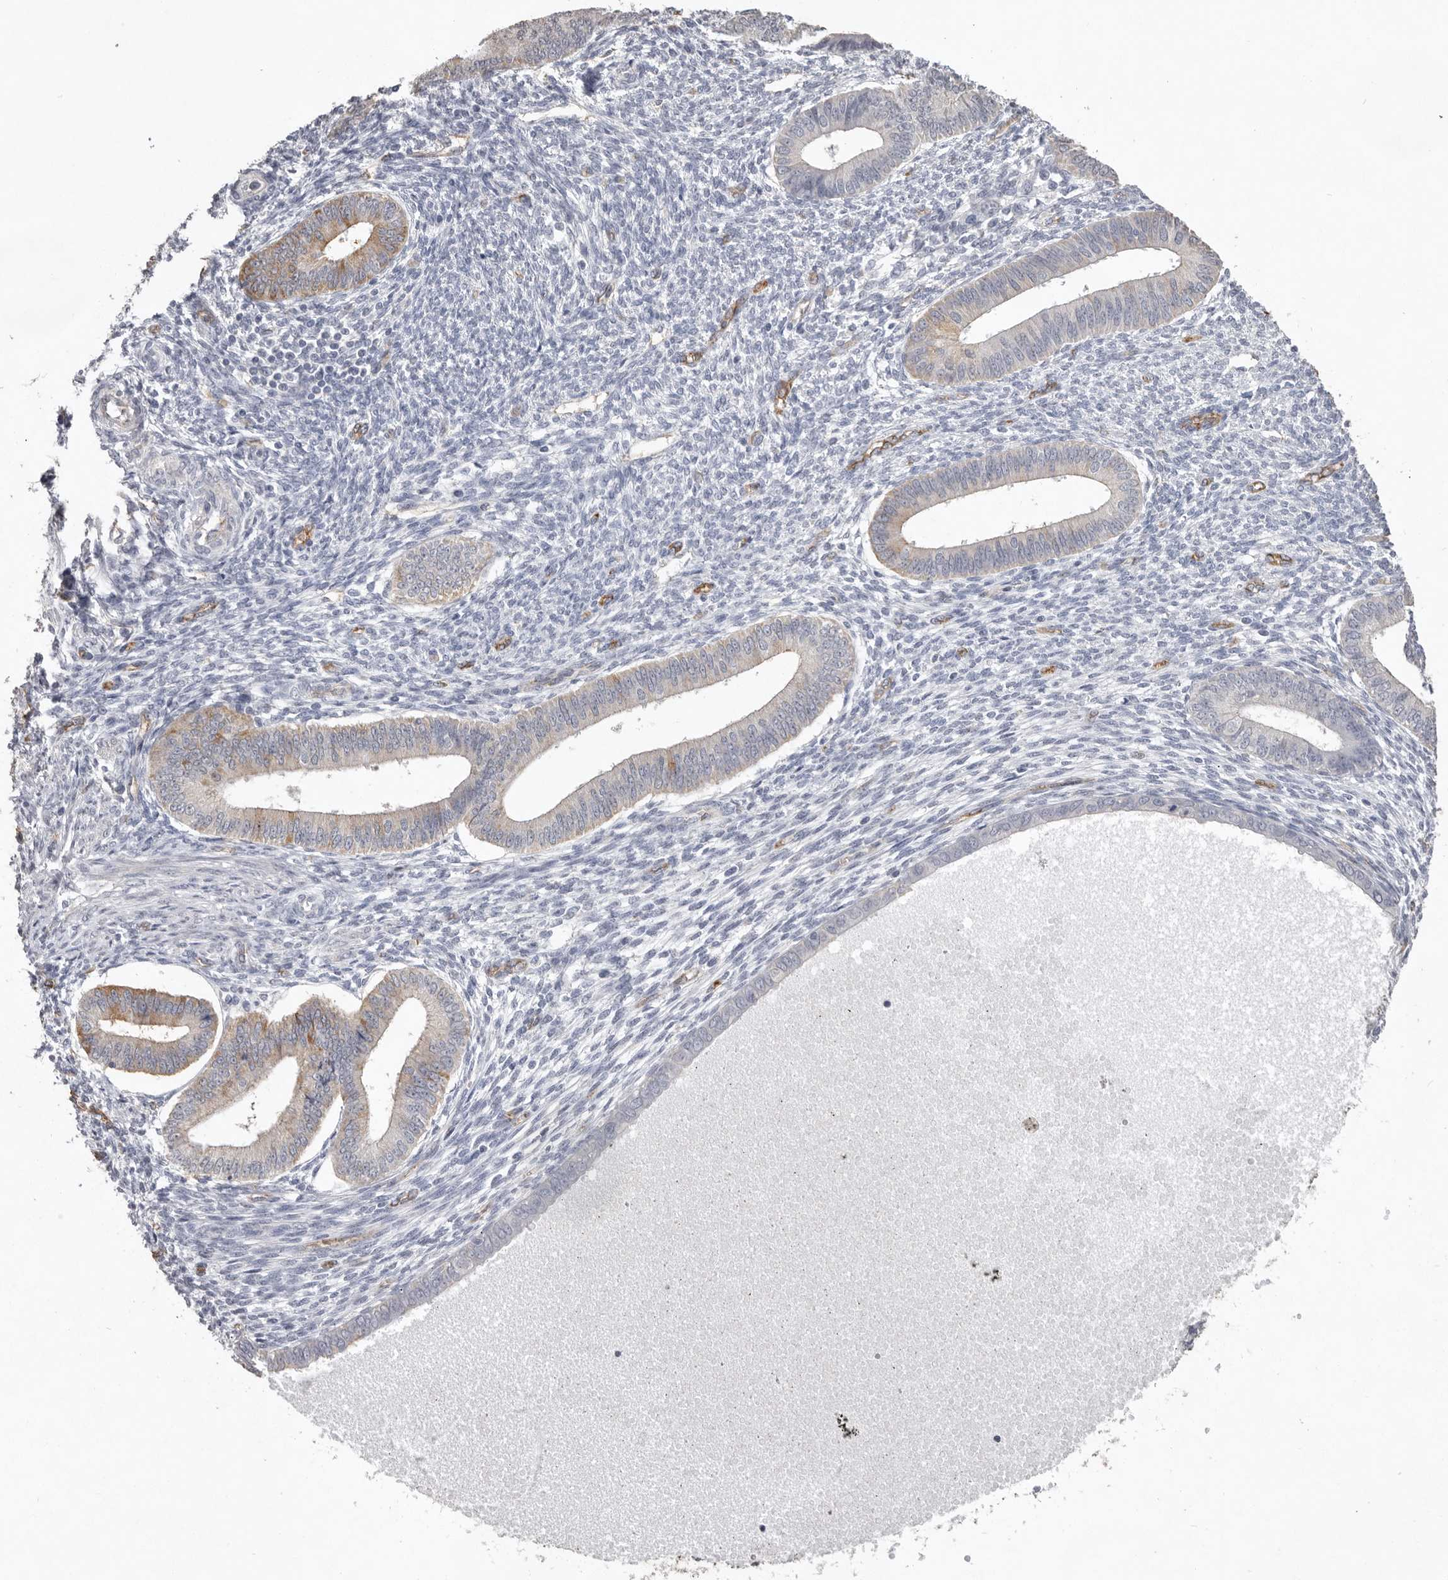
{"staining": {"intensity": "negative", "quantity": "none", "location": "none"}, "tissue": "endometrium", "cell_type": "Cells in endometrial stroma", "image_type": "normal", "snomed": [{"axis": "morphology", "description": "Normal tissue, NOS"}, {"axis": "topography", "description": "Endometrium"}], "caption": "Immunohistochemistry histopathology image of unremarkable endometrium stained for a protein (brown), which exhibits no expression in cells in endometrial stroma.", "gene": "ZYG11B", "patient": {"sex": "female", "age": 46}}